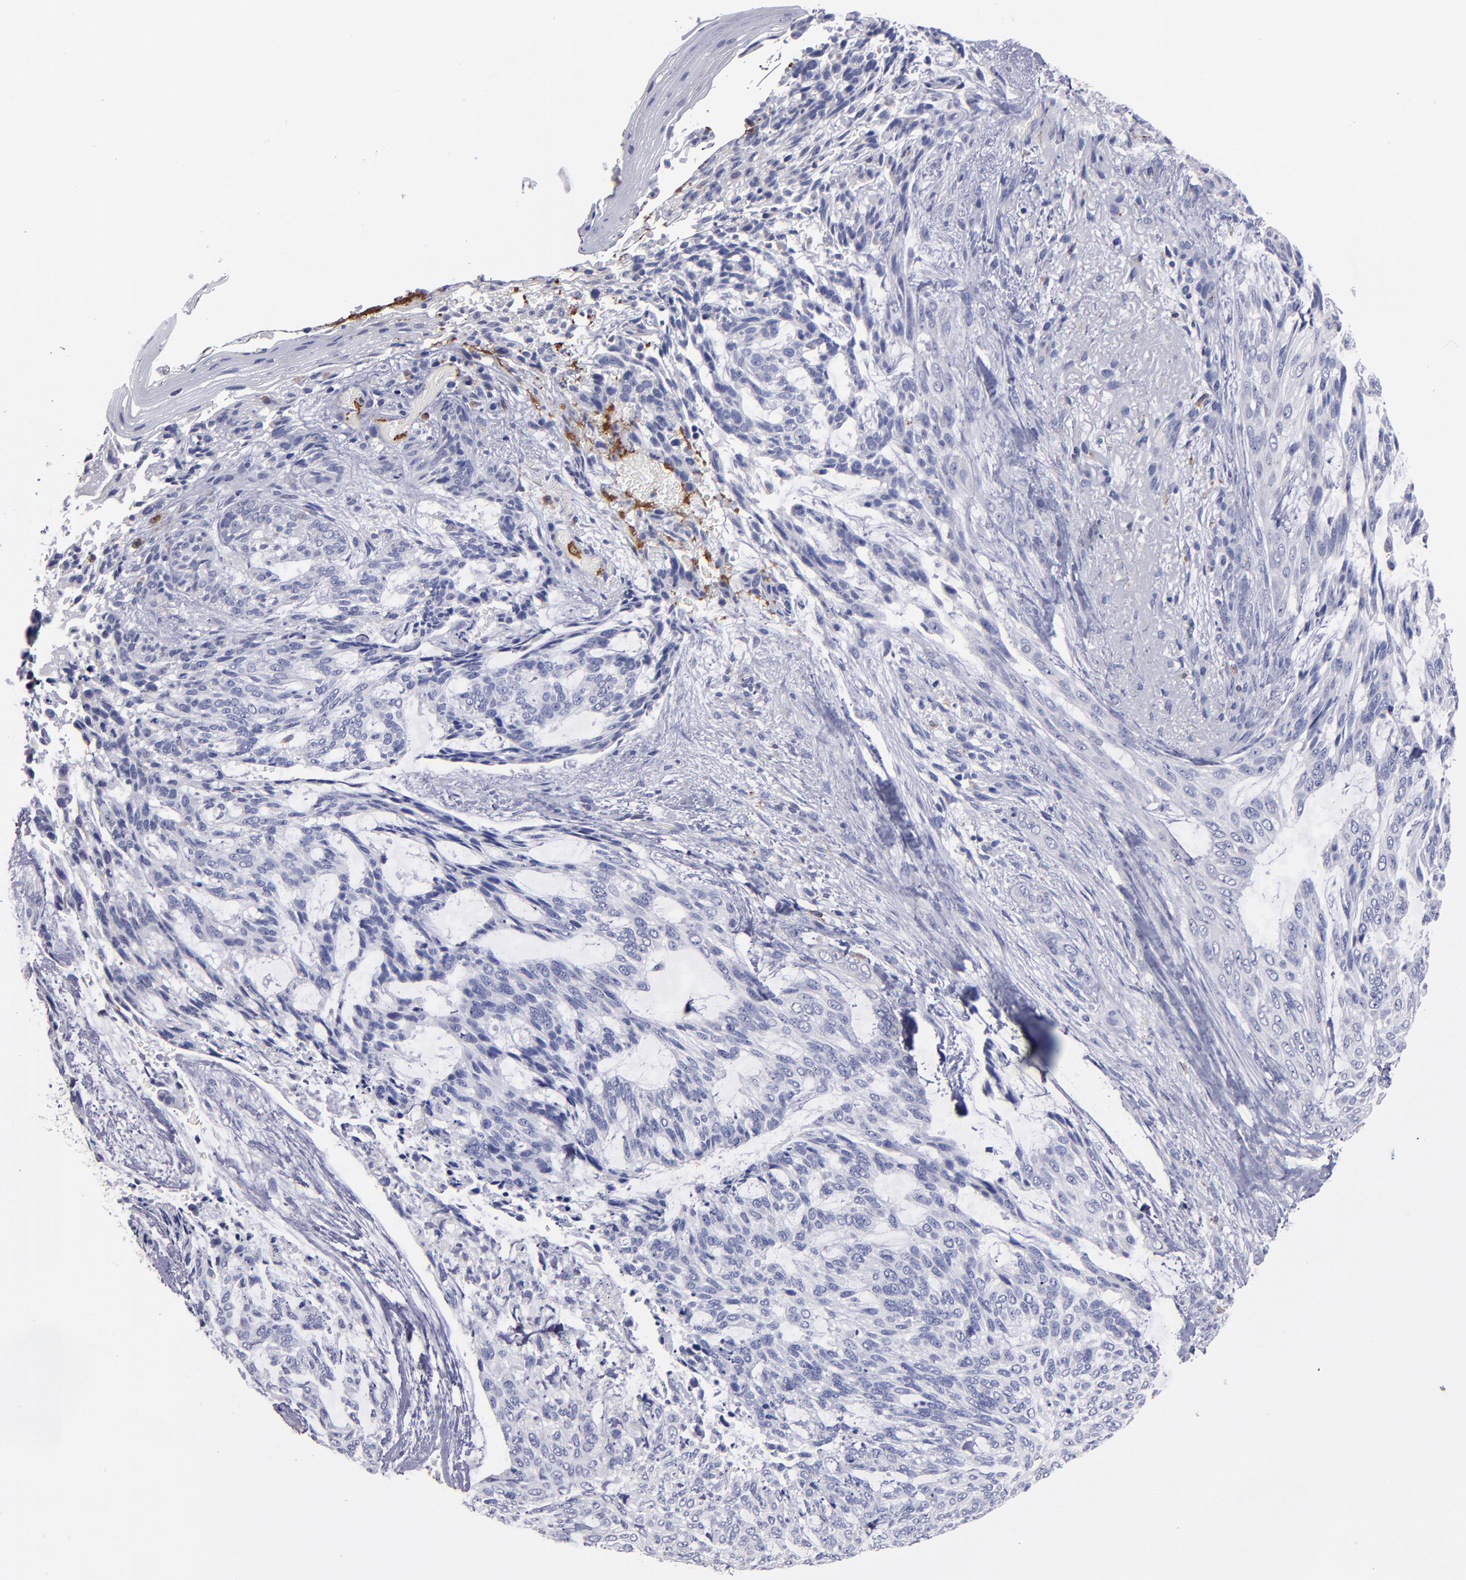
{"staining": {"intensity": "negative", "quantity": "none", "location": "none"}, "tissue": "skin cancer", "cell_type": "Tumor cells", "image_type": "cancer", "snomed": [{"axis": "morphology", "description": "Normal tissue, NOS"}, {"axis": "morphology", "description": "Basal cell carcinoma"}, {"axis": "topography", "description": "Skin"}], "caption": "Protein analysis of skin cancer exhibits no significant expression in tumor cells.", "gene": "SELP", "patient": {"sex": "female", "age": 71}}